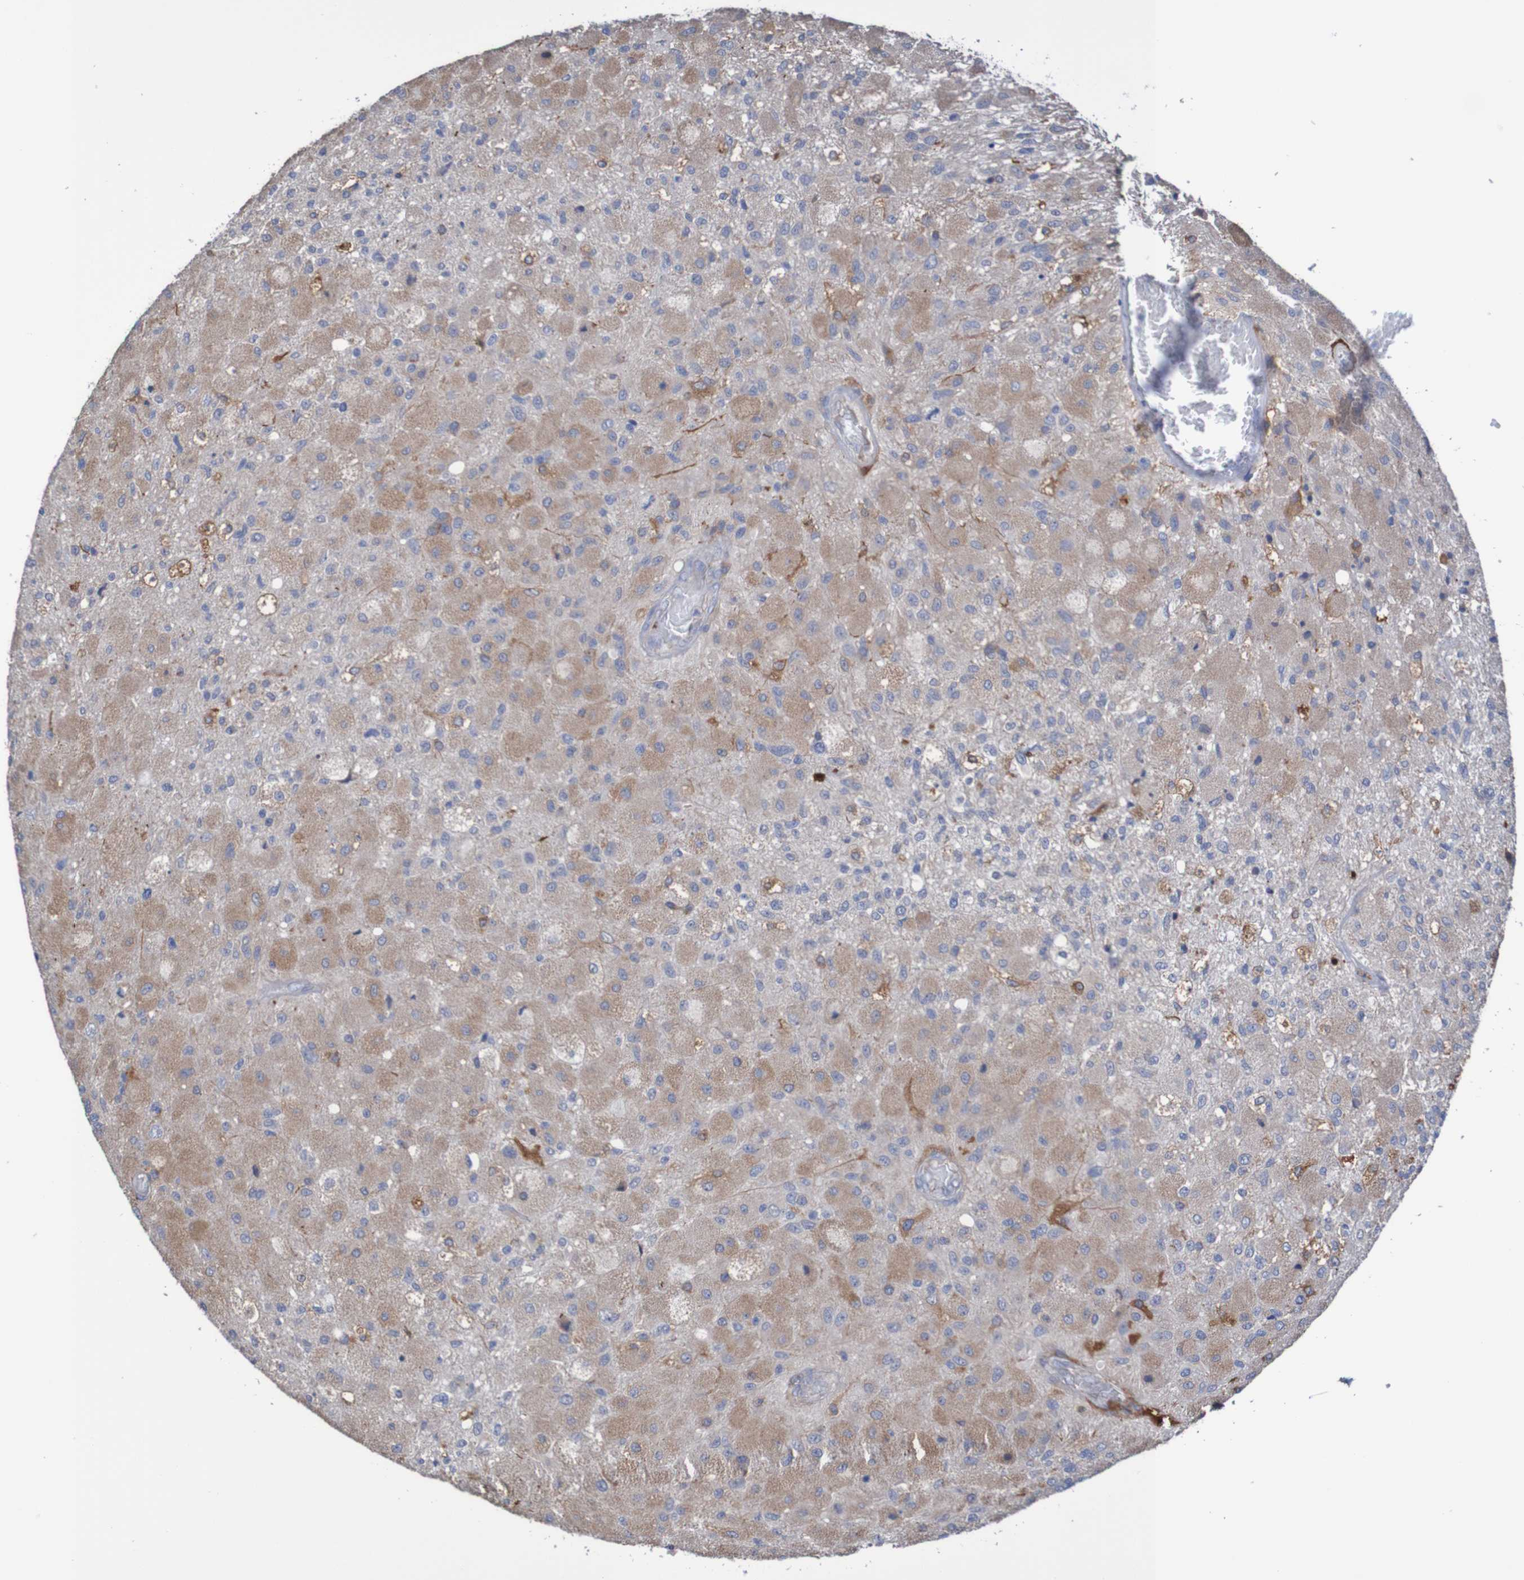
{"staining": {"intensity": "moderate", "quantity": ">75%", "location": "cytoplasmic/membranous"}, "tissue": "glioma", "cell_type": "Tumor cells", "image_type": "cancer", "snomed": [{"axis": "morphology", "description": "Normal tissue, NOS"}, {"axis": "morphology", "description": "Glioma, malignant, High grade"}, {"axis": "topography", "description": "Cerebral cortex"}], "caption": "Immunohistochemical staining of human malignant glioma (high-grade) exhibits medium levels of moderate cytoplasmic/membranous expression in about >75% of tumor cells.", "gene": "PHYH", "patient": {"sex": "male", "age": 77}}